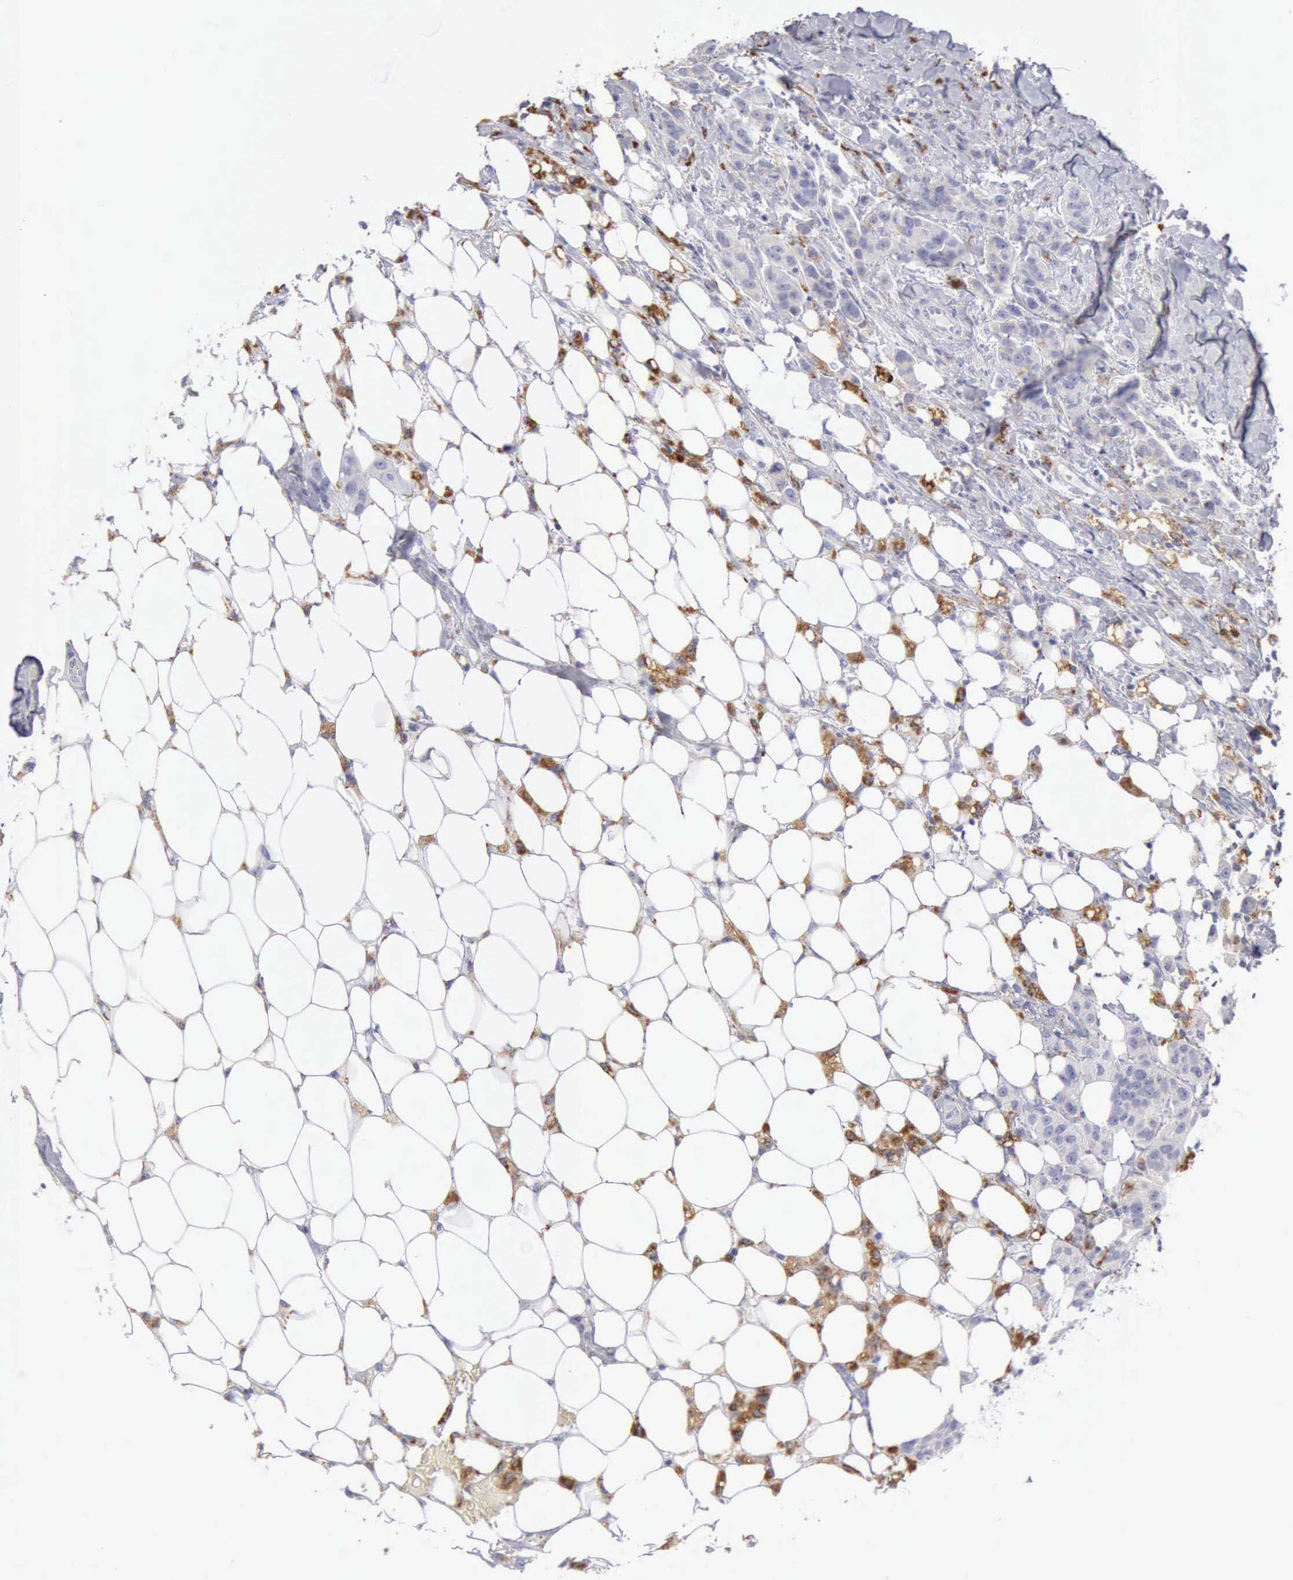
{"staining": {"intensity": "weak", "quantity": "<25%", "location": "cytoplasmic/membranous"}, "tissue": "breast cancer", "cell_type": "Tumor cells", "image_type": "cancer", "snomed": [{"axis": "morphology", "description": "Duct carcinoma"}, {"axis": "topography", "description": "Breast"}], "caption": "A high-resolution image shows IHC staining of infiltrating ductal carcinoma (breast), which shows no significant expression in tumor cells.", "gene": "CTSS", "patient": {"sex": "female", "age": 40}}